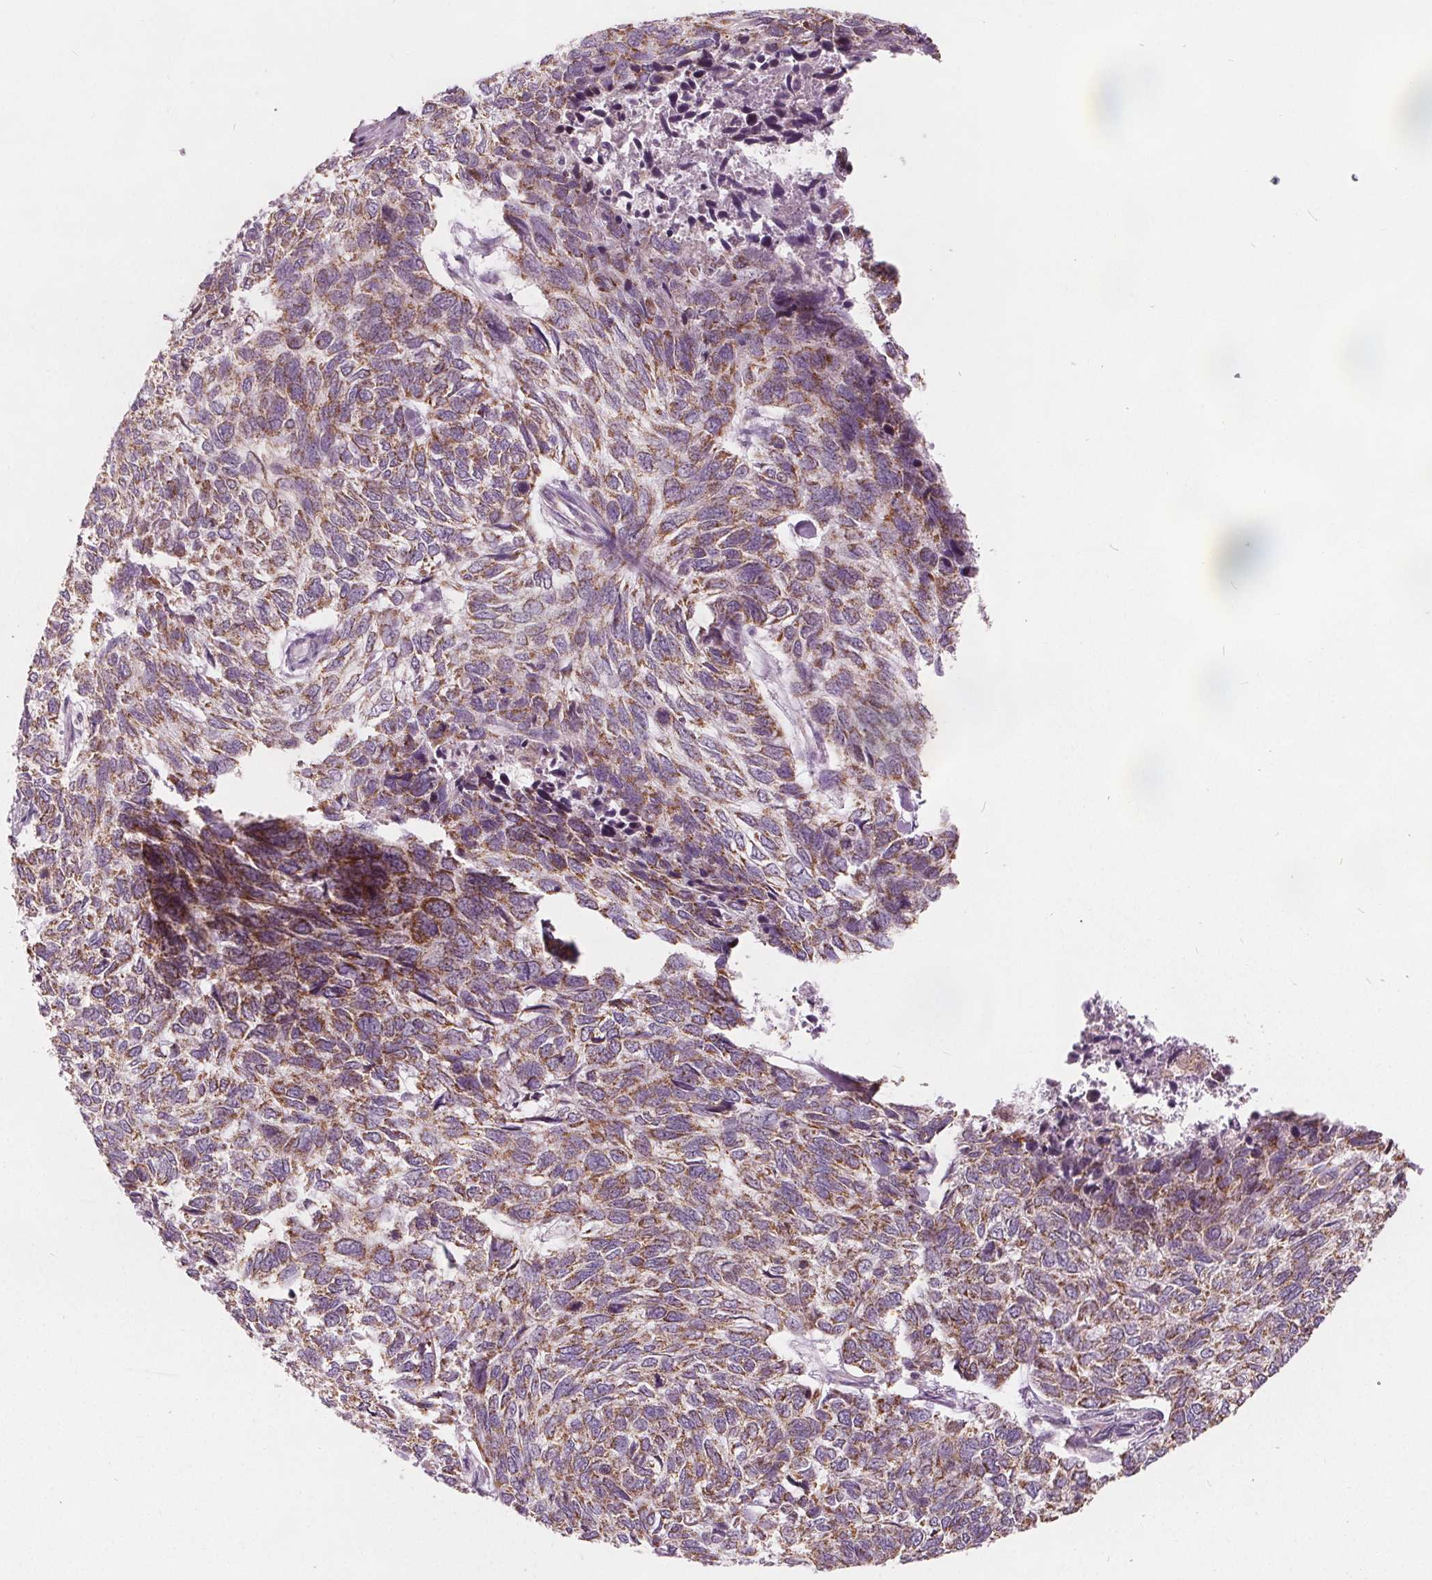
{"staining": {"intensity": "moderate", "quantity": ">75%", "location": "cytoplasmic/membranous"}, "tissue": "skin cancer", "cell_type": "Tumor cells", "image_type": "cancer", "snomed": [{"axis": "morphology", "description": "Basal cell carcinoma"}, {"axis": "topography", "description": "Skin"}], "caption": "Immunohistochemical staining of basal cell carcinoma (skin) shows medium levels of moderate cytoplasmic/membranous expression in approximately >75% of tumor cells. (Stains: DAB (3,3'-diaminobenzidine) in brown, nuclei in blue, Microscopy: brightfield microscopy at high magnification).", "gene": "ECI2", "patient": {"sex": "female", "age": 65}}